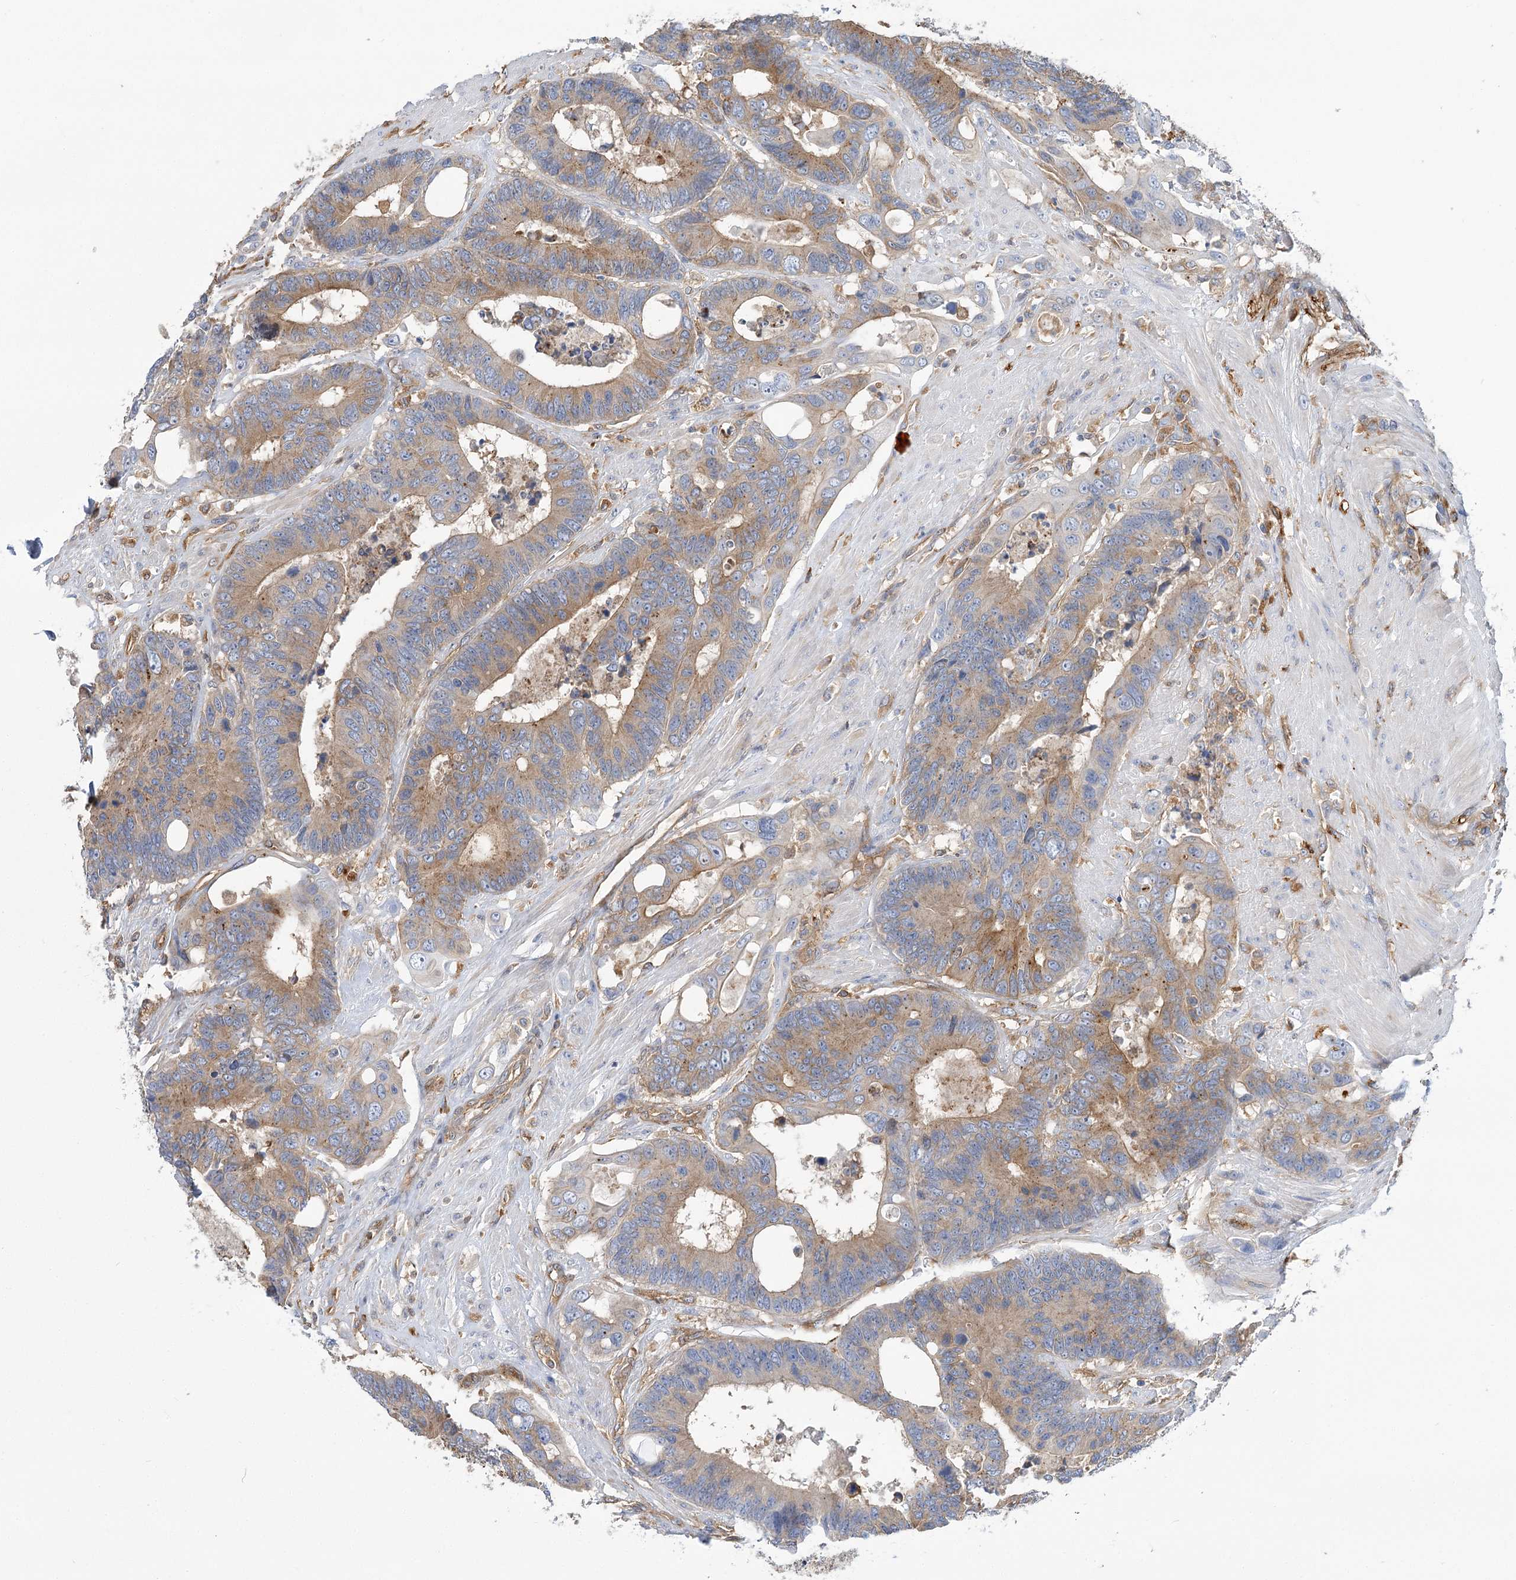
{"staining": {"intensity": "moderate", "quantity": ">75%", "location": "cytoplasmic/membranous"}, "tissue": "colorectal cancer", "cell_type": "Tumor cells", "image_type": "cancer", "snomed": [{"axis": "morphology", "description": "Adenocarcinoma, NOS"}, {"axis": "topography", "description": "Rectum"}], "caption": "Moderate cytoplasmic/membranous expression is identified in approximately >75% of tumor cells in colorectal cancer (adenocarcinoma). The staining was performed using DAB to visualize the protein expression in brown, while the nuclei were stained in blue with hematoxylin (Magnification: 20x).", "gene": "GUSB", "patient": {"sex": "male", "age": 55}}